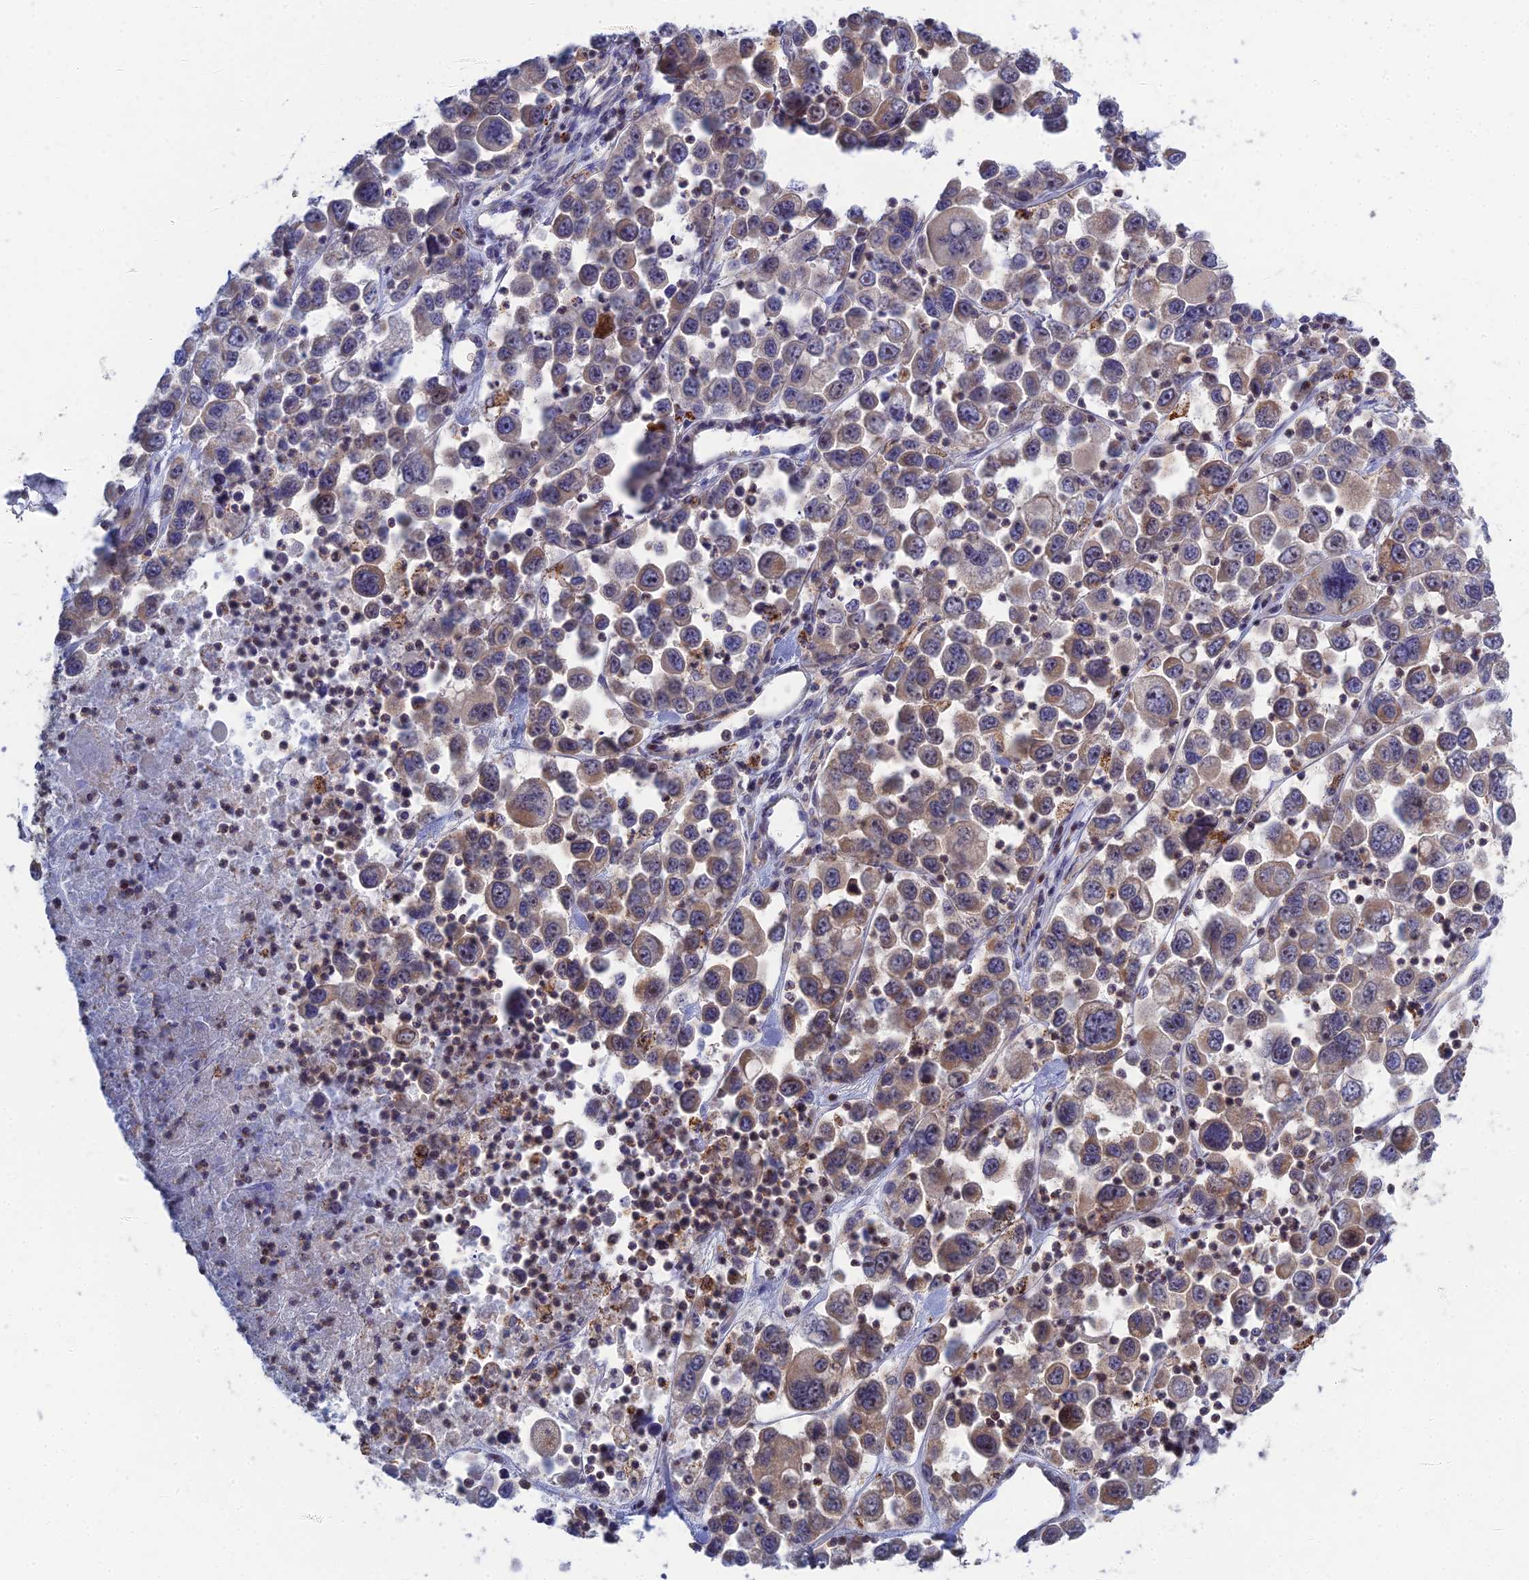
{"staining": {"intensity": "moderate", "quantity": "25%-75%", "location": "cytoplasmic/membranous"}, "tissue": "melanoma", "cell_type": "Tumor cells", "image_type": "cancer", "snomed": [{"axis": "morphology", "description": "Malignant melanoma, Metastatic site"}, {"axis": "topography", "description": "Lymph node"}], "caption": "Malignant melanoma (metastatic site) was stained to show a protein in brown. There is medium levels of moderate cytoplasmic/membranous expression in about 25%-75% of tumor cells.", "gene": "RIC8B", "patient": {"sex": "female", "age": 54}}